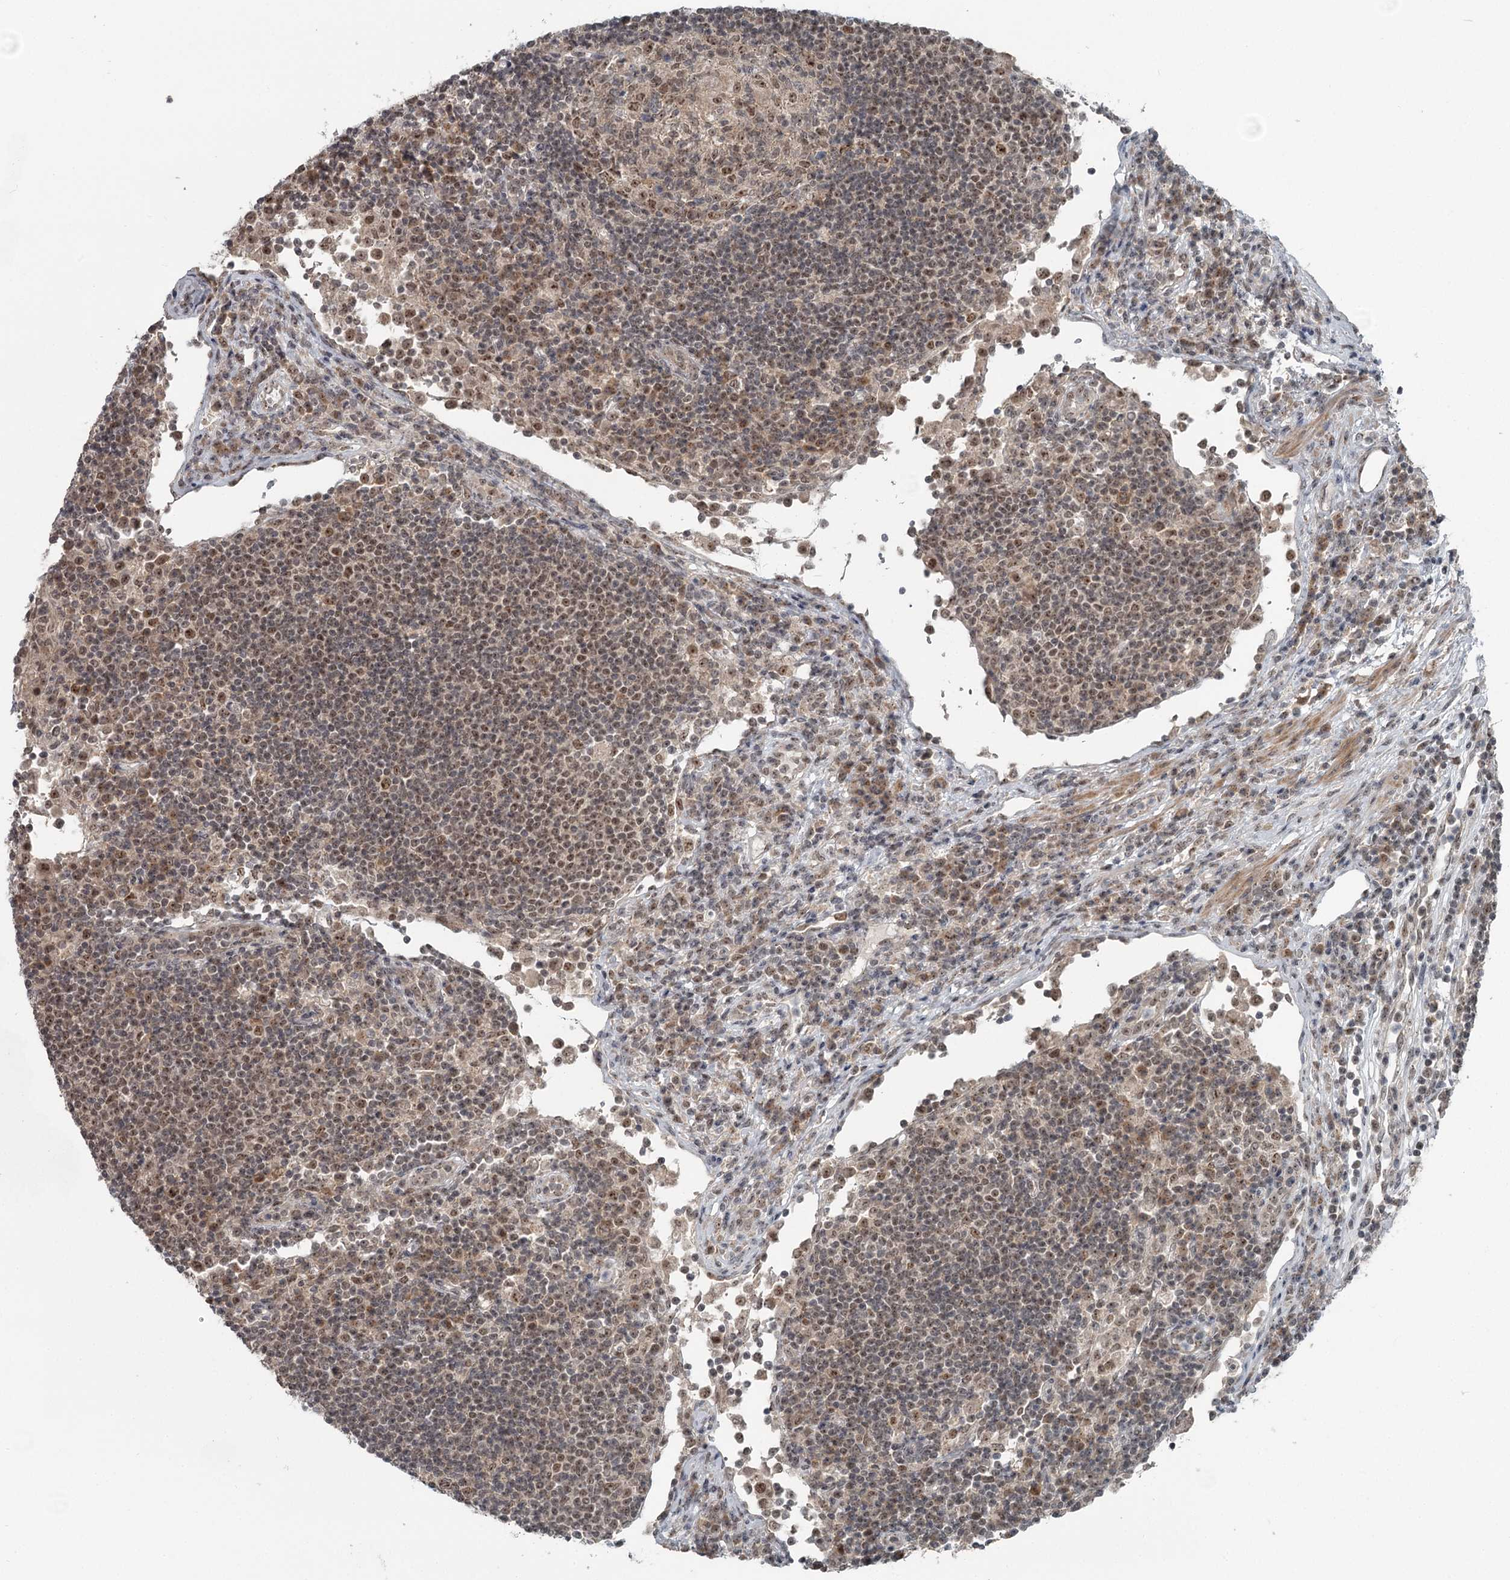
{"staining": {"intensity": "moderate", "quantity": "25%-75%", "location": "nuclear"}, "tissue": "lymph node", "cell_type": "Germinal center cells", "image_type": "normal", "snomed": [{"axis": "morphology", "description": "Normal tissue, NOS"}, {"axis": "topography", "description": "Lymph node"}], "caption": "Lymph node stained with a protein marker demonstrates moderate staining in germinal center cells.", "gene": "EXOSC1", "patient": {"sex": "female", "age": 53}}